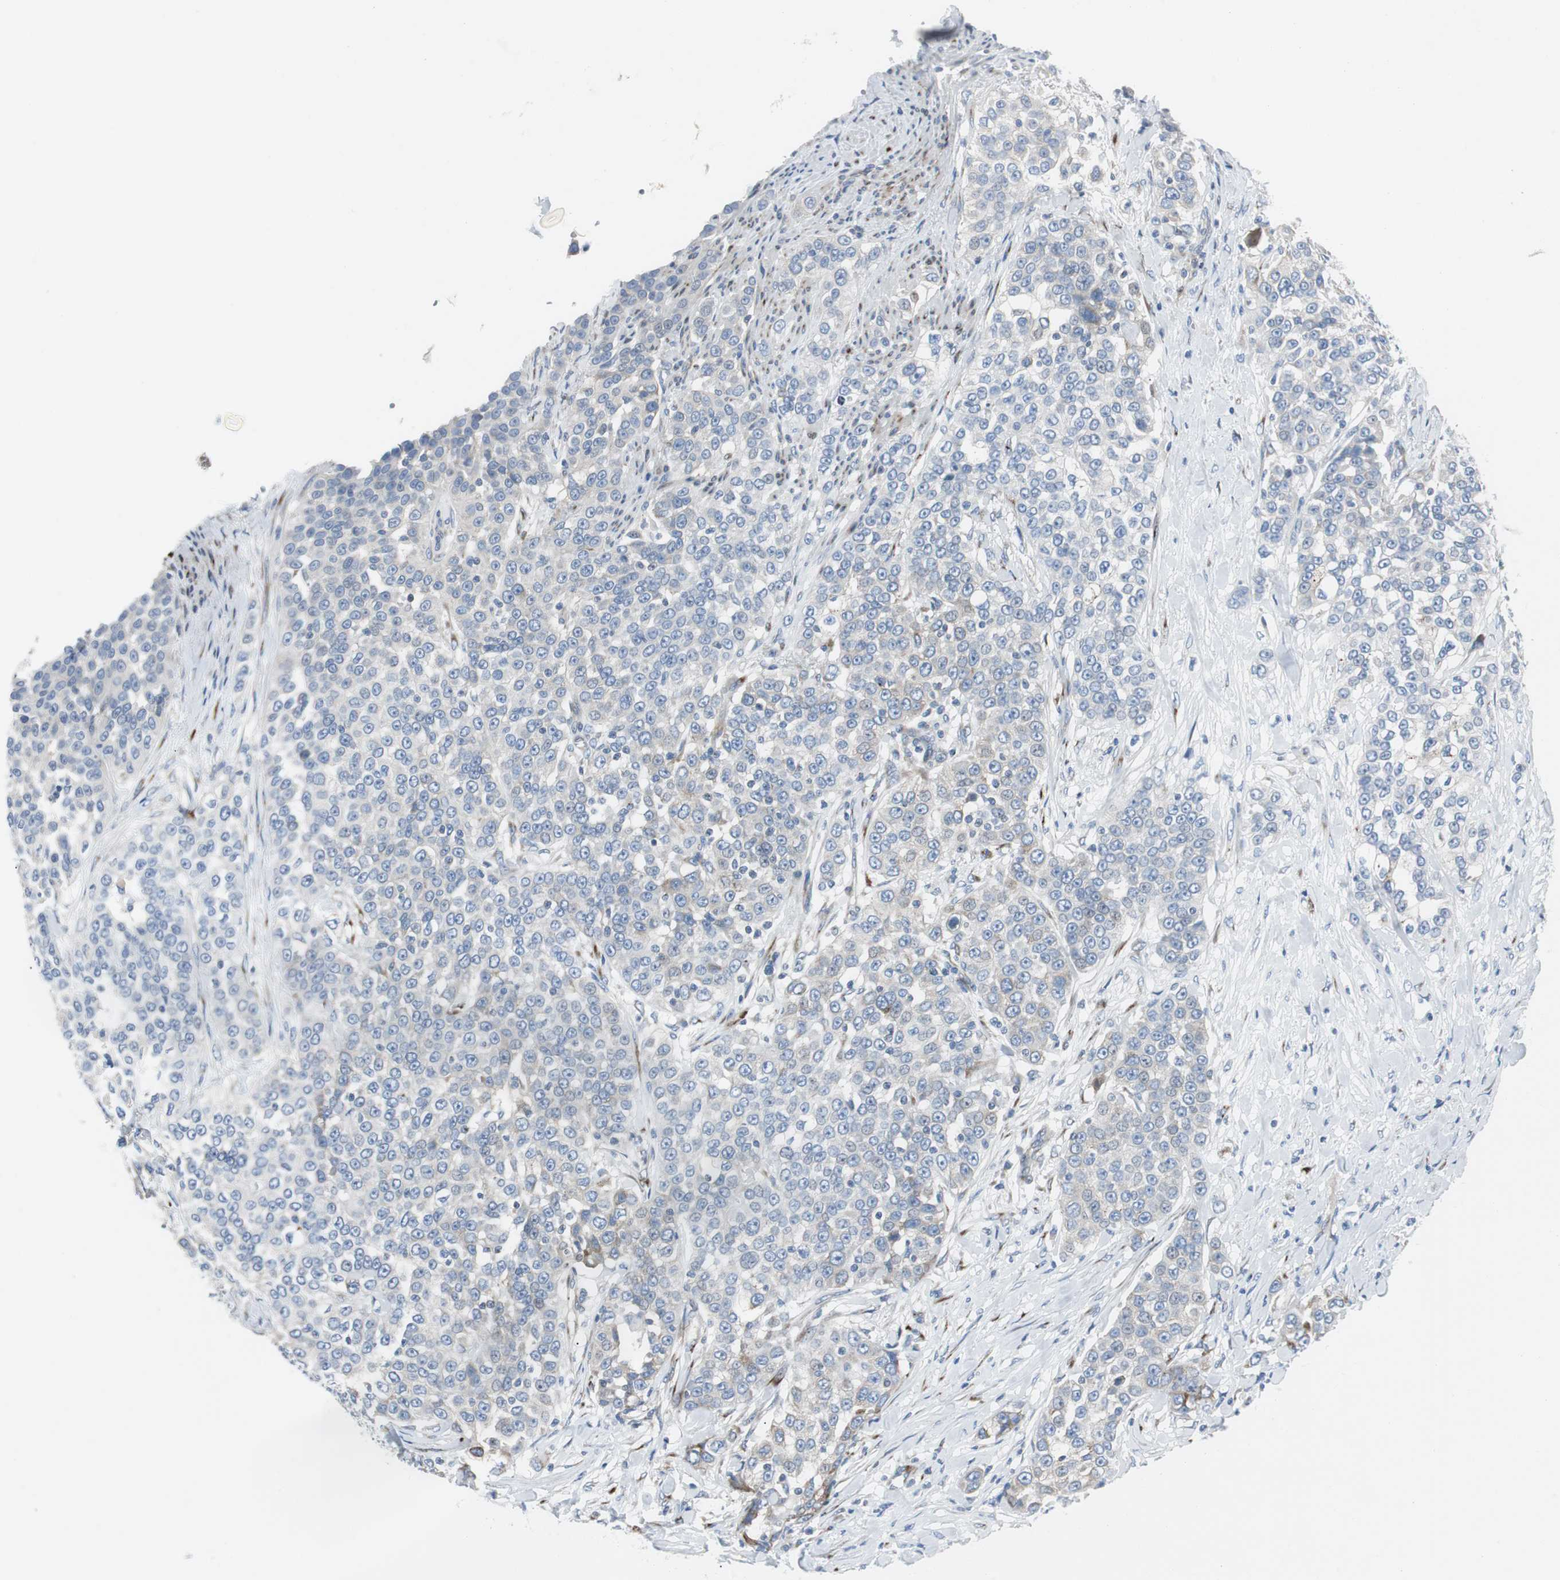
{"staining": {"intensity": "weak", "quantity": "<25%", "location": "cytoplasmic/membranous"}, "tissue": "urothelial cancer", "cell_type": "Tumor cells", "image_type": "cancer", "snomed": [{"axis": "morphology", "description": "Urothelial carcinoma, High grade"}, {"axis": "topography", "description": "Urinary bladder"}], "caption": "Immunohistochemical staining of human urothelial cancer reveals no significant staining in tumor cells.", "gene": "BBC3", "patient": {"sex": "female", "age": 80}}